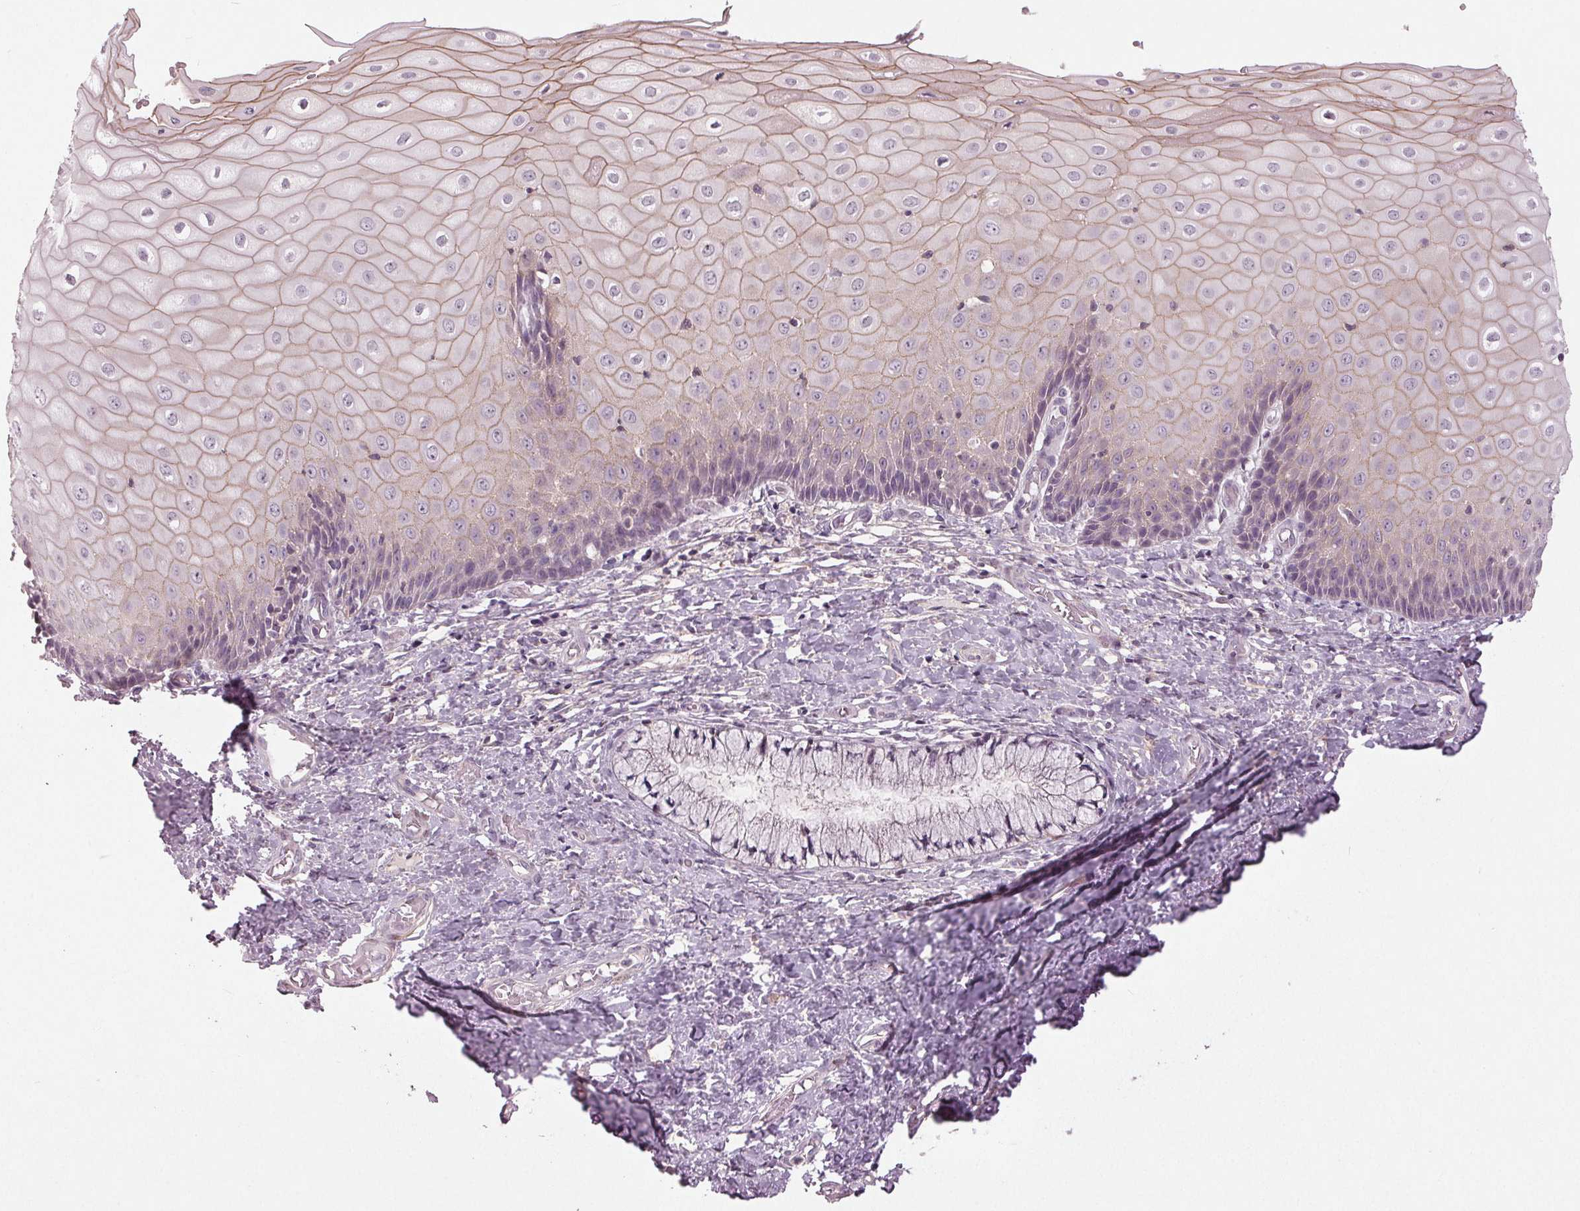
{"staining": {"intensity": "negative", "quantity": "none", "location": "none"}, "tissue": "cervix", "cell_type": "Glandular cells", "image_type": "normal", "snomed": [{"axis": "morphology", "description": "Normal tissue, NOS"}, {"axis": "topography", "description": "Cervix"}], "caption": "An image of cervix stained for a protein displays no brown staining in glandular cells. (Brightfield microscopy of DAB immunohistochemistry at high magnification).", "gene": "ZNF605", "patient": {"sex": "female", "age": 37}}